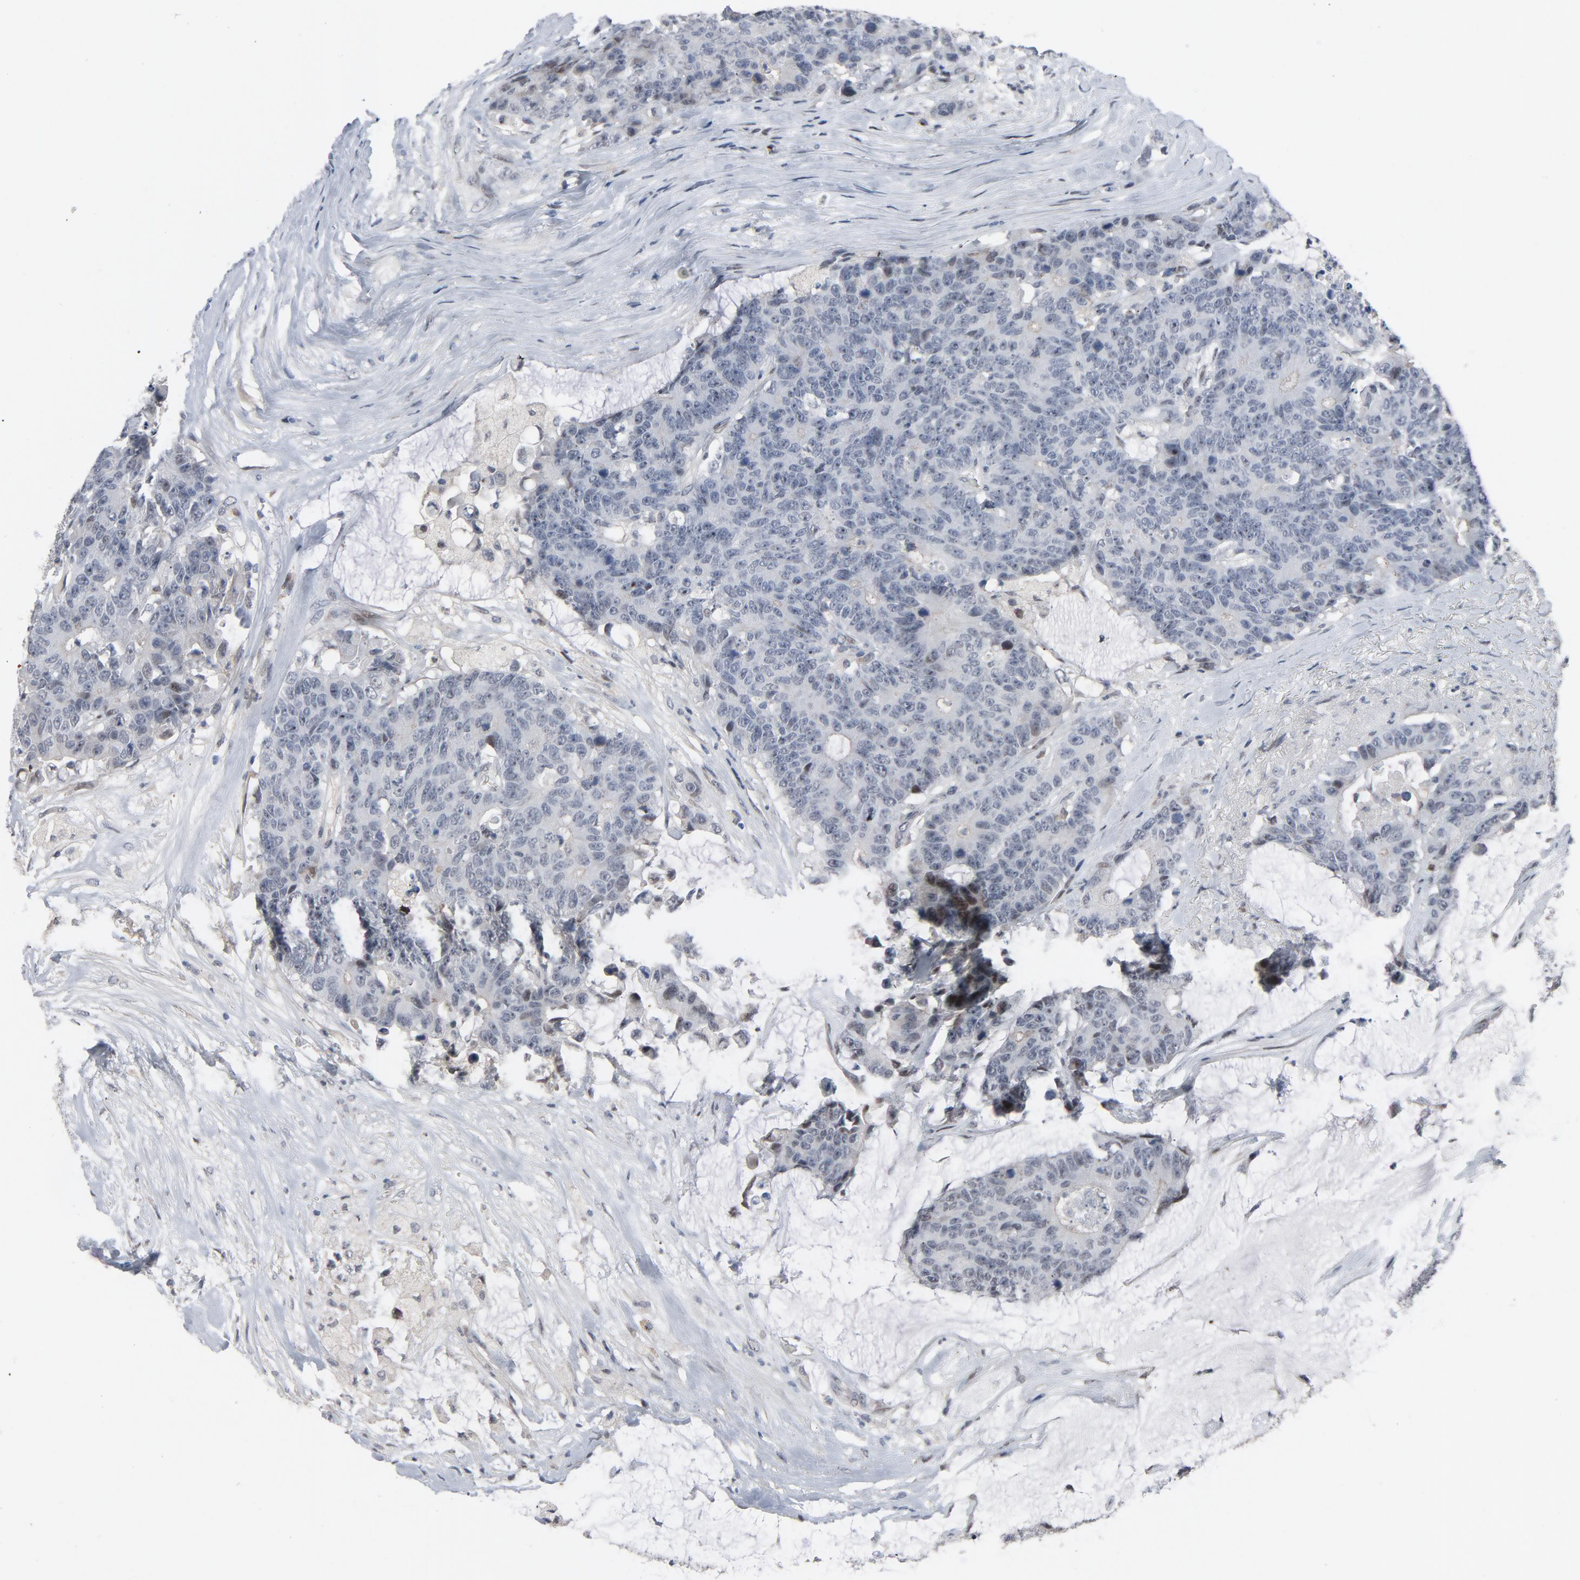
{"staining": {"intensity": "negative", "quantity": "none", "location": "none"}, "tissue": "colorectal cancer", "cell_type": "Tumor cells", "image_type": "cancer", "snomed": [{"axis": "morphology", "description": "Adenocarcinoma, NOS"}, {"axis": "topography", "description": "Colon"}], "caption": "Tumor cells show no significant protein expression in colorectal cancer.", "gene": "FSCB", "patient": {"sex": "female", "age": 86}}